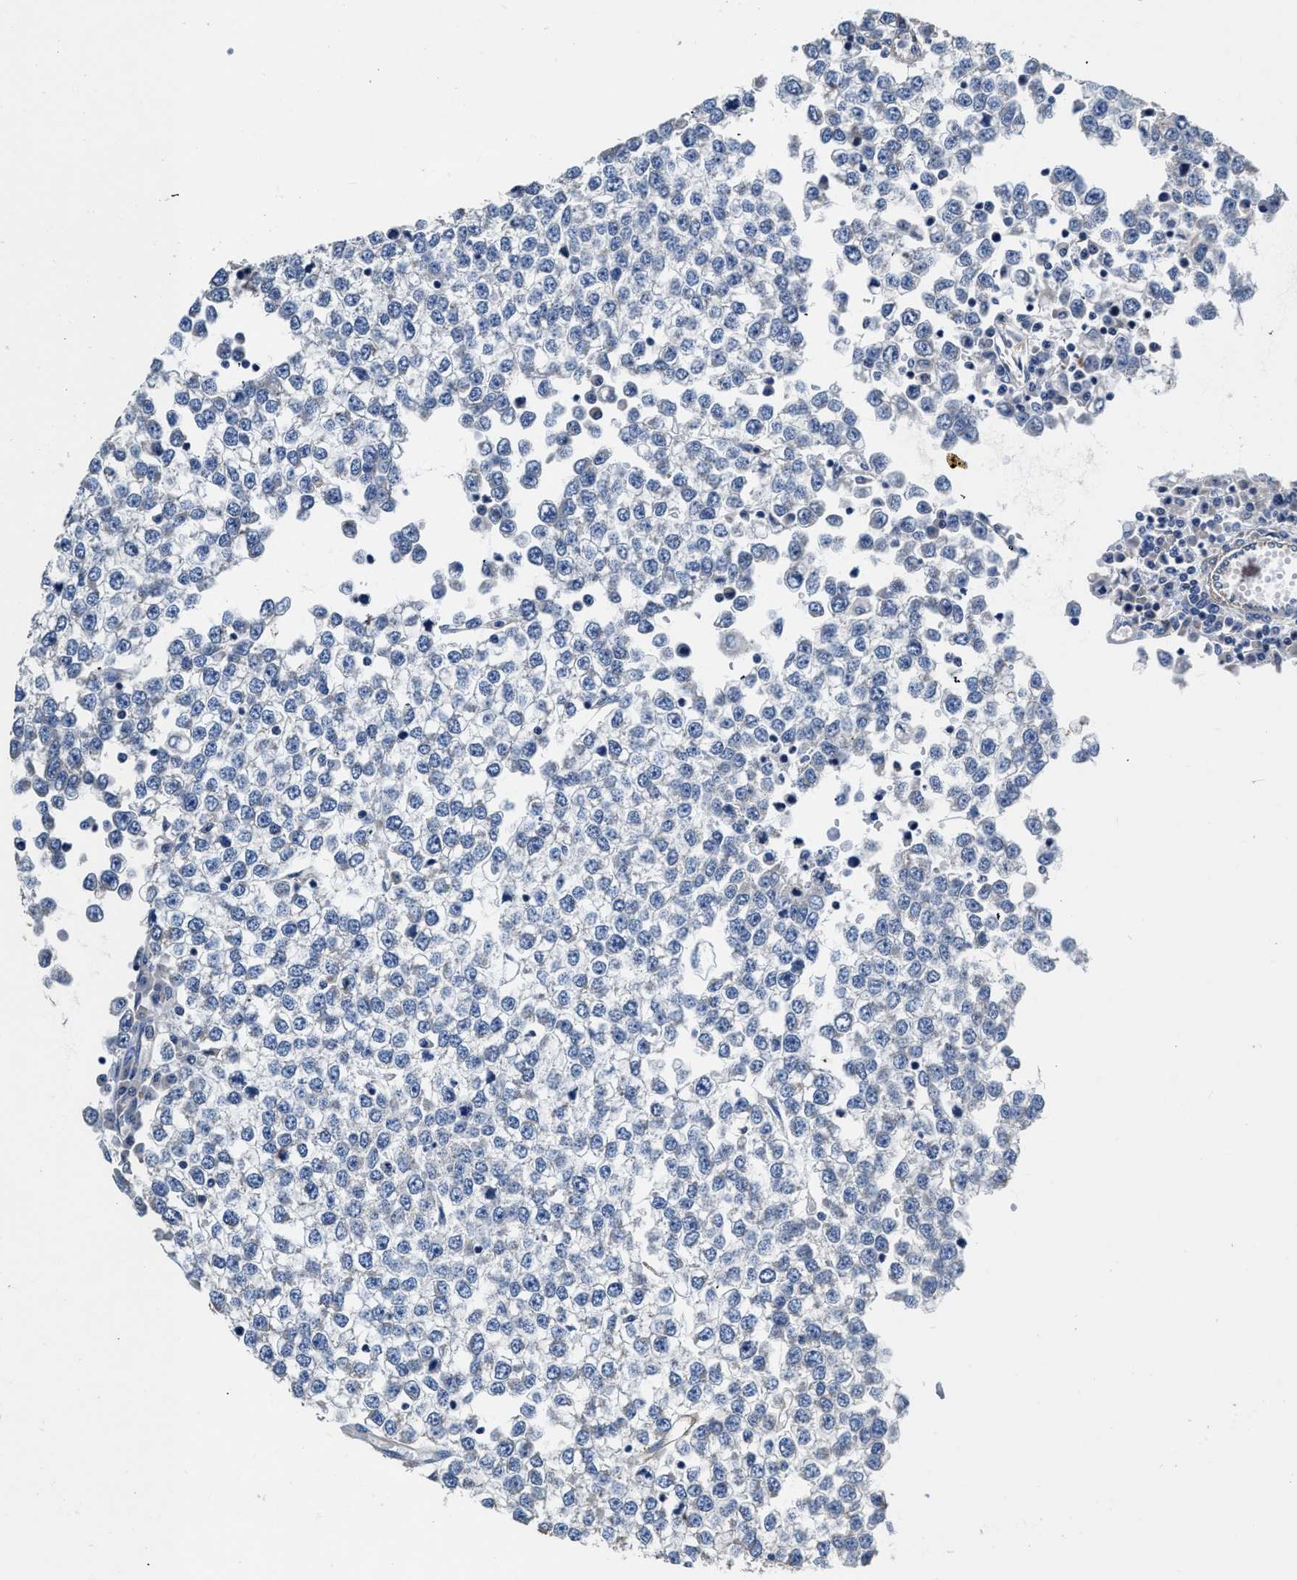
{"staining": {"intensity": "negative", "quantity": "none", "location": "none"}, "tissue": "testis cancer", "cell_type": "Tumor cells", "image_type": "cancer", "snomed": [{"axis": "morphology", "description": "Seminoma, NOS"}, {"axis": "topography", "description": "Testis"}], "caption": "The IHC micrograph has no significant expression in tumor cells of seminoma (testis) tissue.", "gene": "C22orf42", "patient": {"sex": "male", "age": 65}}